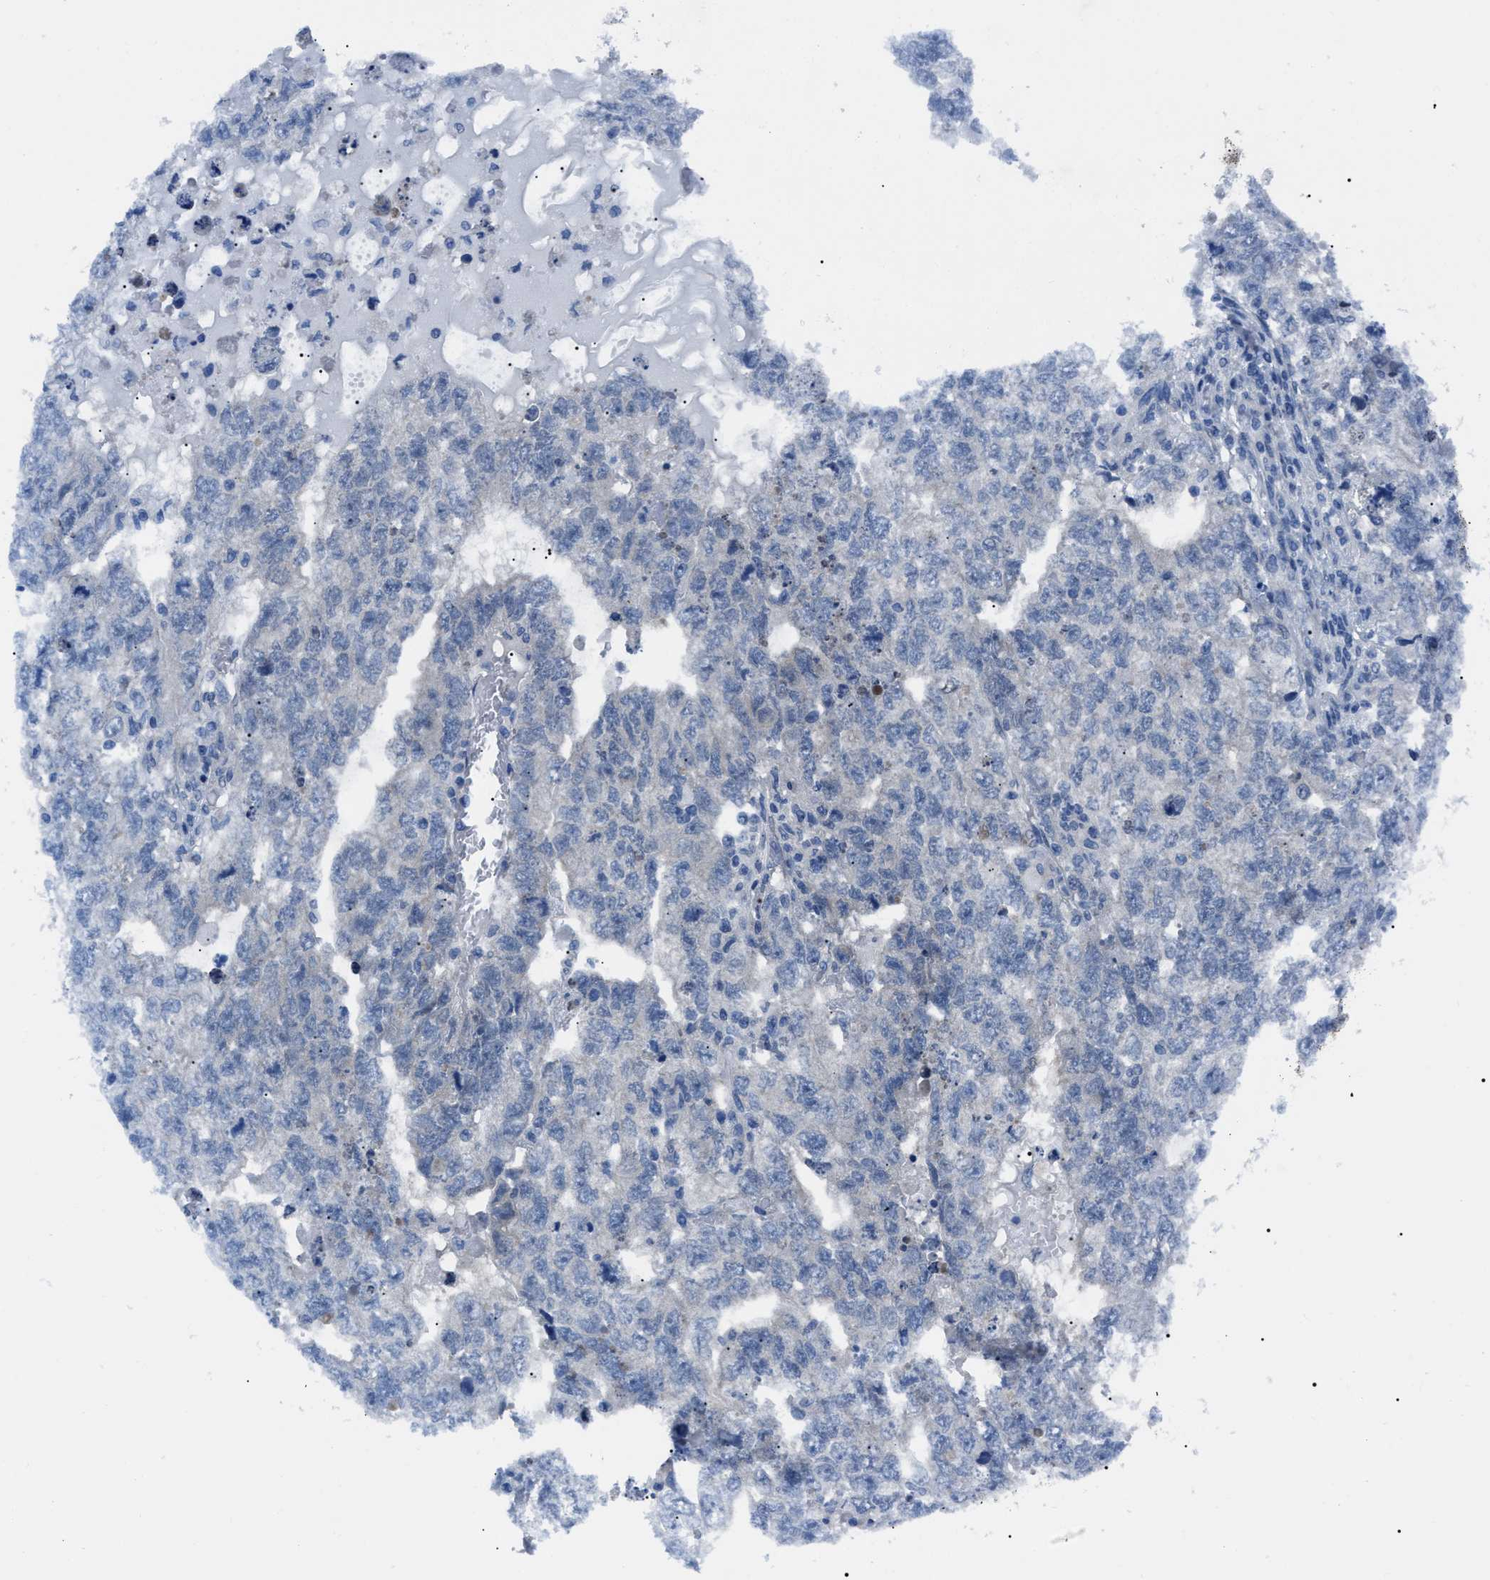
{"staining": {"intensity": "negative", "quantity": "none", "location": "none"}, "tissue": "testis cancer", "cell_type": "Tumor cells", "image_type": "cancer", "snomed": [{"axis": "morphology", "description": "Carcinoma, Embryonal, NOS"}, {"axis": "topography", "description": "Testis"}], "caption": "High magnification brightfield microscopy of embryonal carcinoma (testis) stained with DAB (3,3'-diaminobenzidine) (brown) and counterstained with hematoxylin (blue): tumor cells show no significant expression.", "gene": "LRWD1", "patient": {"sex": "male", "age": 36}}